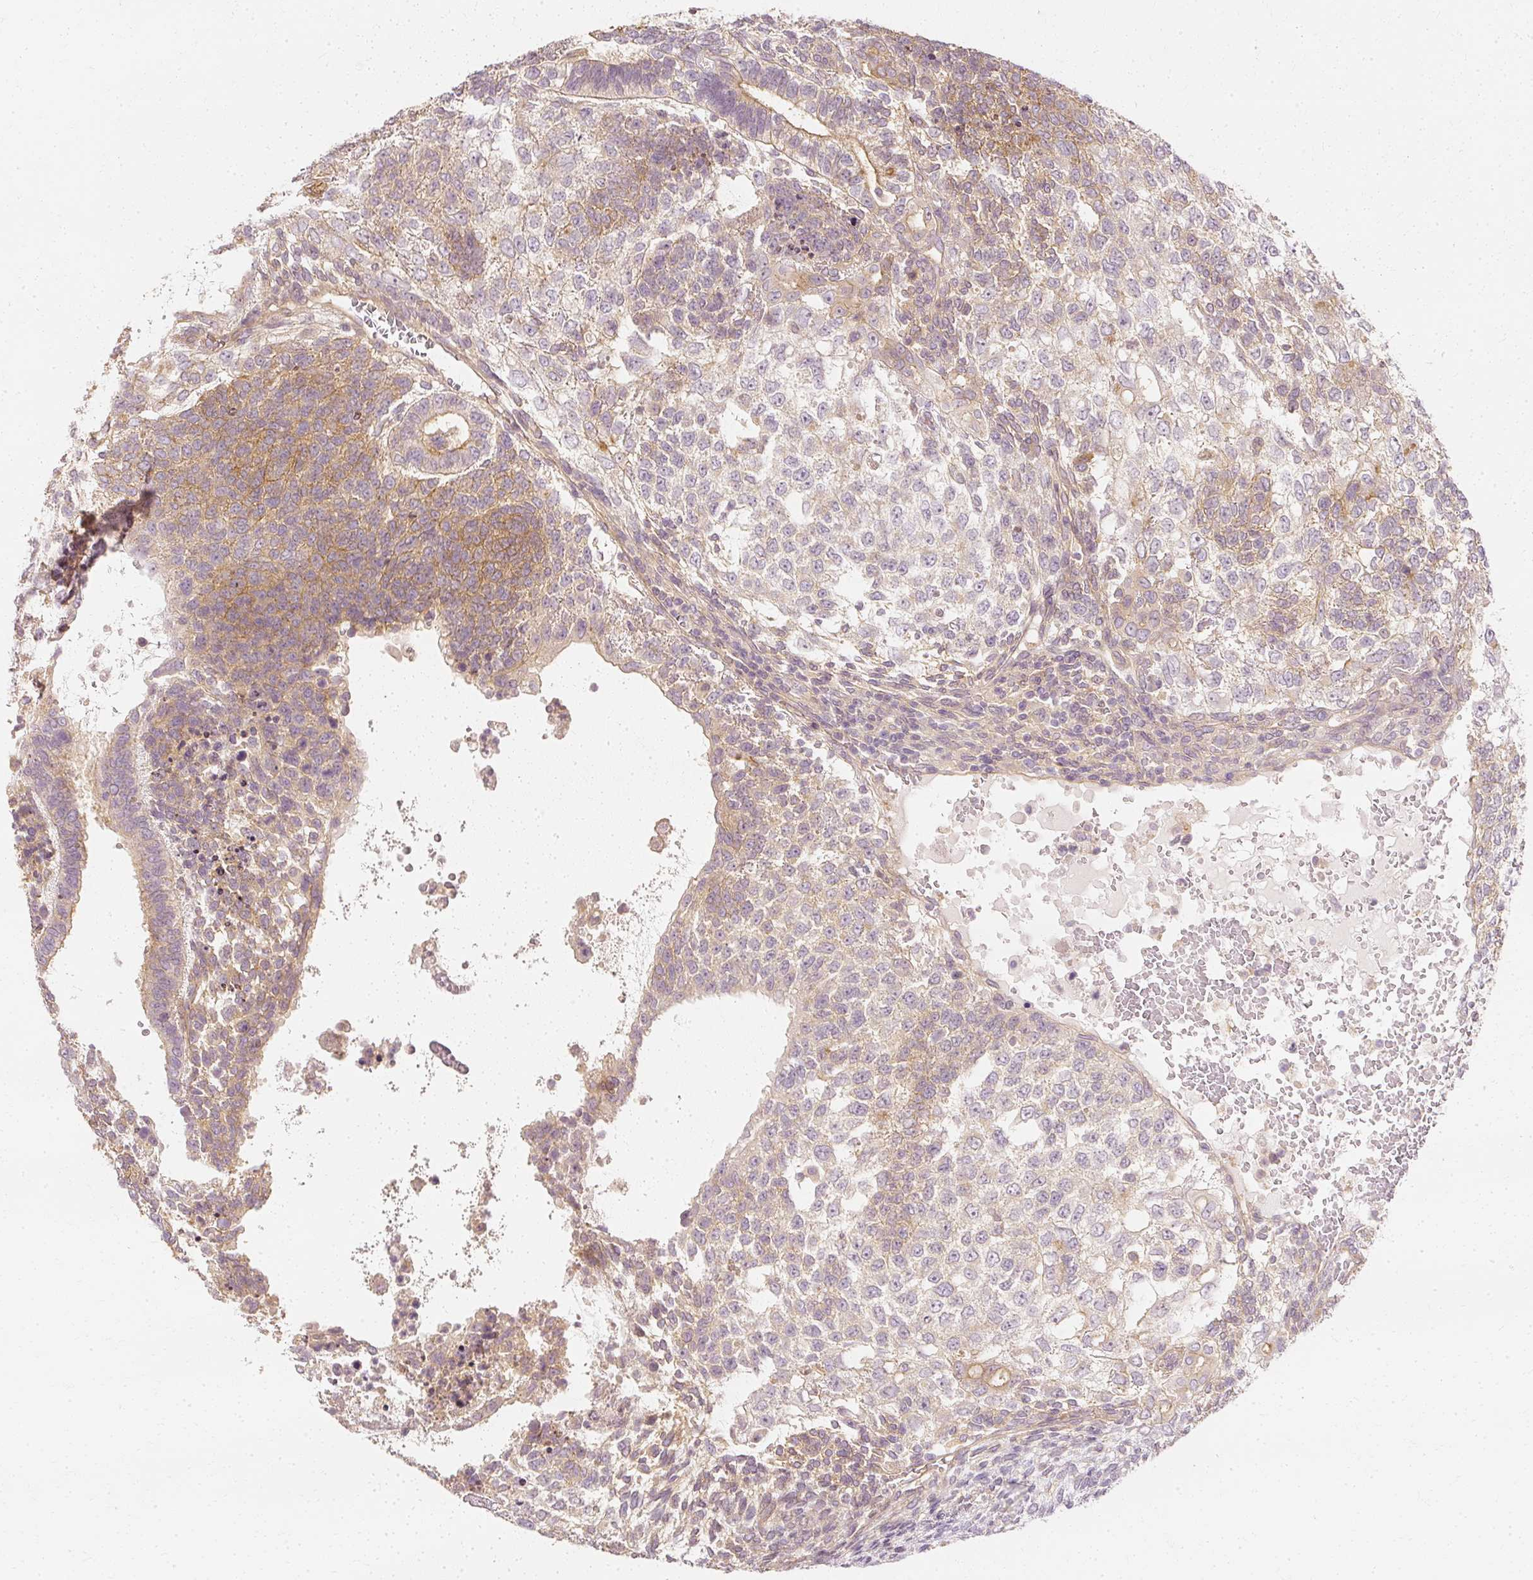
{"staining": {"intensity": "moderate", "quantity": "25%-75%", "location": "cytoplasmic/membranous"}, "tissue": "testis cancer", "cell_type": "Tumor cells", "image_type": "cancer", "snomed": [{"axis": "morphology", "description": "Carcinoma, Embryonal, NOS"}, {"axis": "topography", "description": "Testis"}], "caption": "Testis embryonal carcinoma stained for a protein (brown) demonstrates moderate cytoplasmic/membranous positive staining in about 25%-75% of tumor cells.", "gene": "GNAQ", "patient": {"sex": "male", "age": 23}}